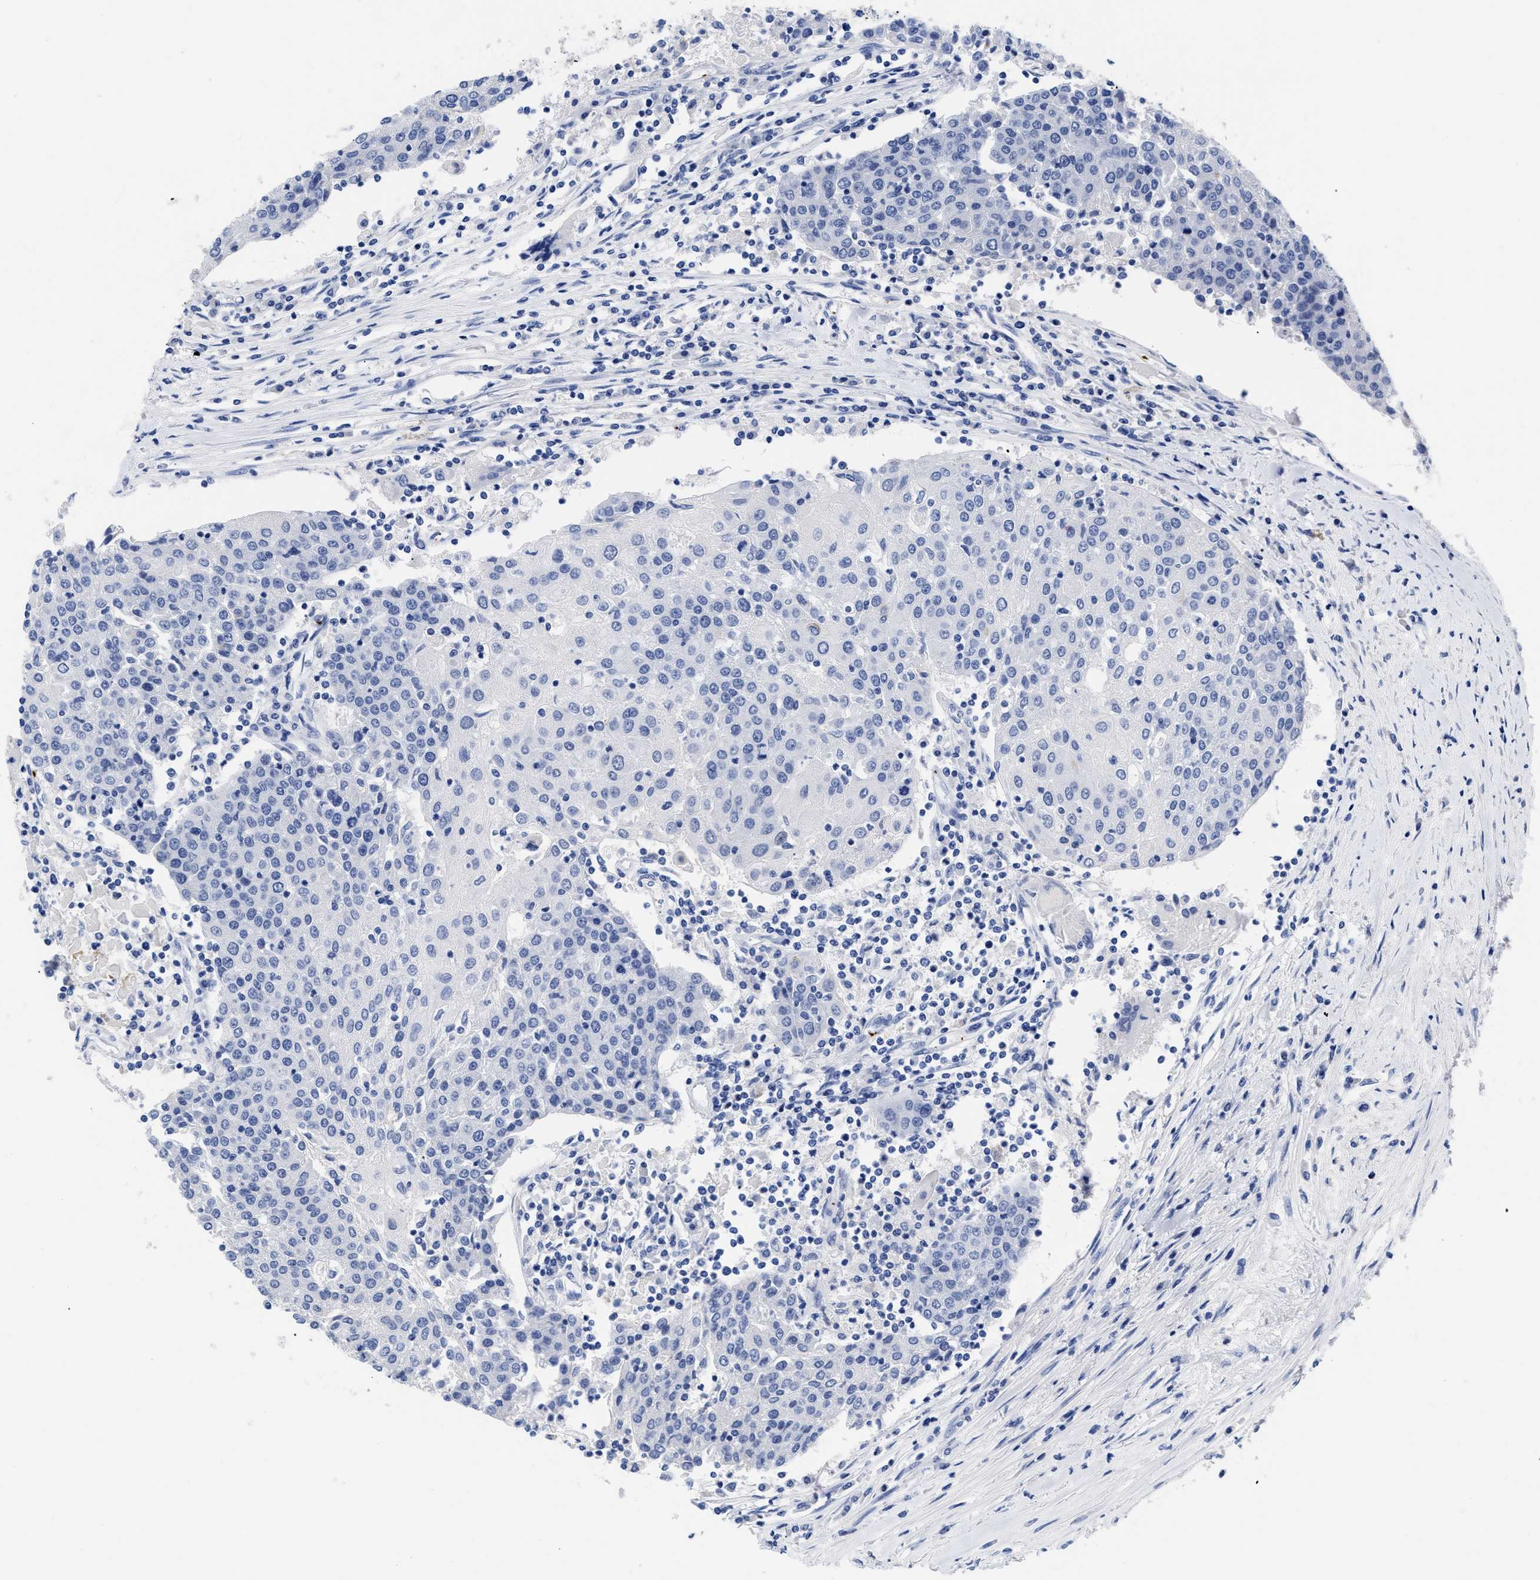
{"staining": {"intensity": "negative", "quantity": "none", "location": "none"}, "tissue": "urothelial cancer", "cell_type": "Tumor cells", "image_type": "cancer", "snomed": [{"axis": "morphology", "description": "Urothelial carcinoma, High grade"}, {"axis": "topography", "description": "Urinary bladder"}], "caption": "Tumor cells are negative for brown protein staining in urothelial carcinoma (high-grade).", "gene": "TREML1", "patient": {"sex": "female", "age": 85}}